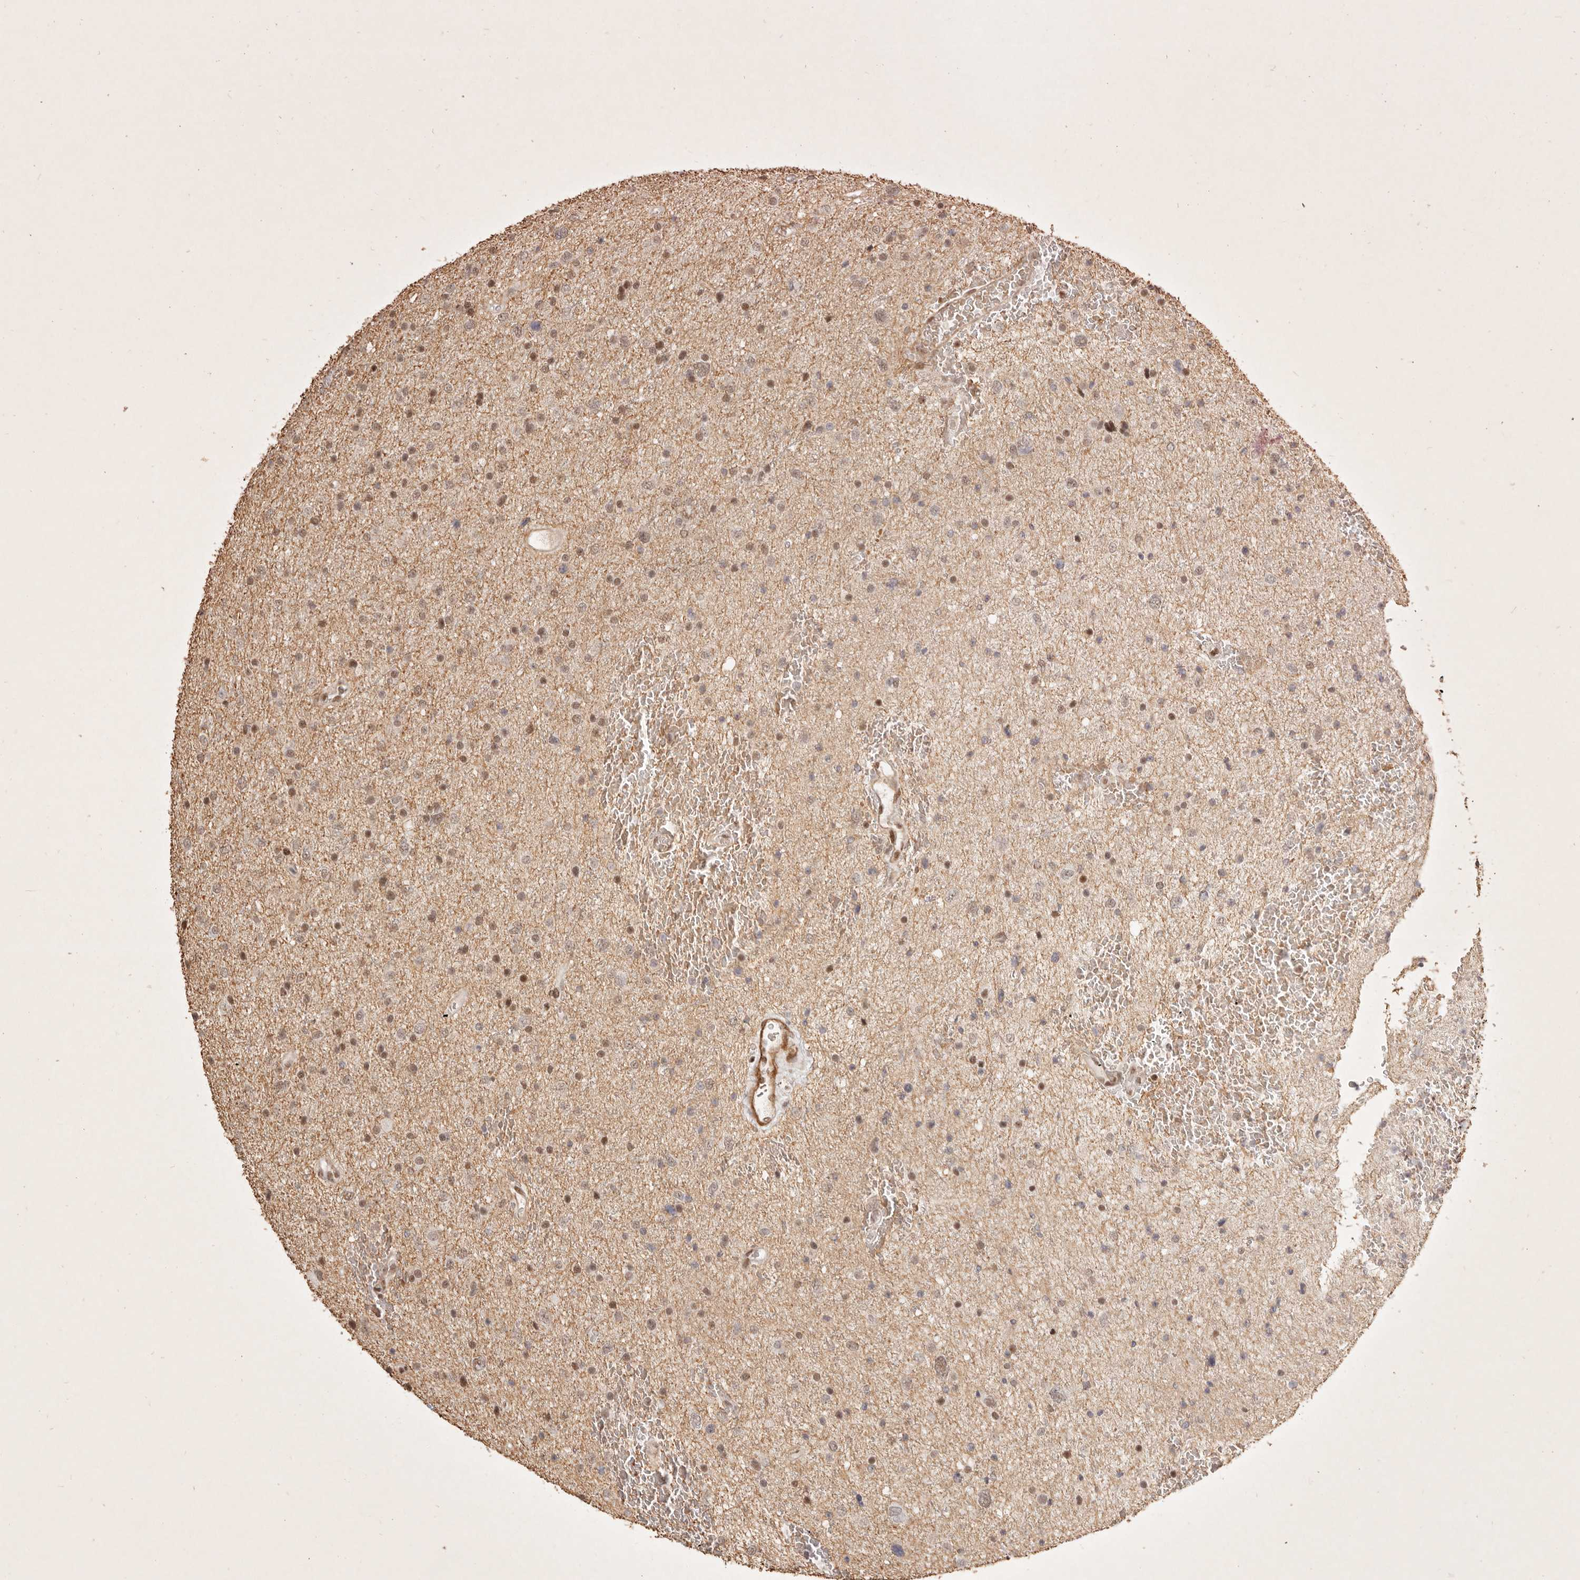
{"staining": {"intensity": "moderate", "quantity": "25%-75%", "location": "nuclear"}, "tissue": "glioma", "cell_type": "Tumor cells", "image_type": "cancer", "snomed": [{"axis": "morphology", "description": "Glioma, malignant, Low grade"}, {"axis": "topography", "description": "Brain"}], "caption": "Glioma stained with IHC shows moderate nuclear expression in approximately 25%-75% of tumor cells. (DAB (3,3'-diaminobenzidine) IHC with brightfield microscopy, high magnification).", "gene": "GABPA", "patient": {"sex": "female", "age": 37}}